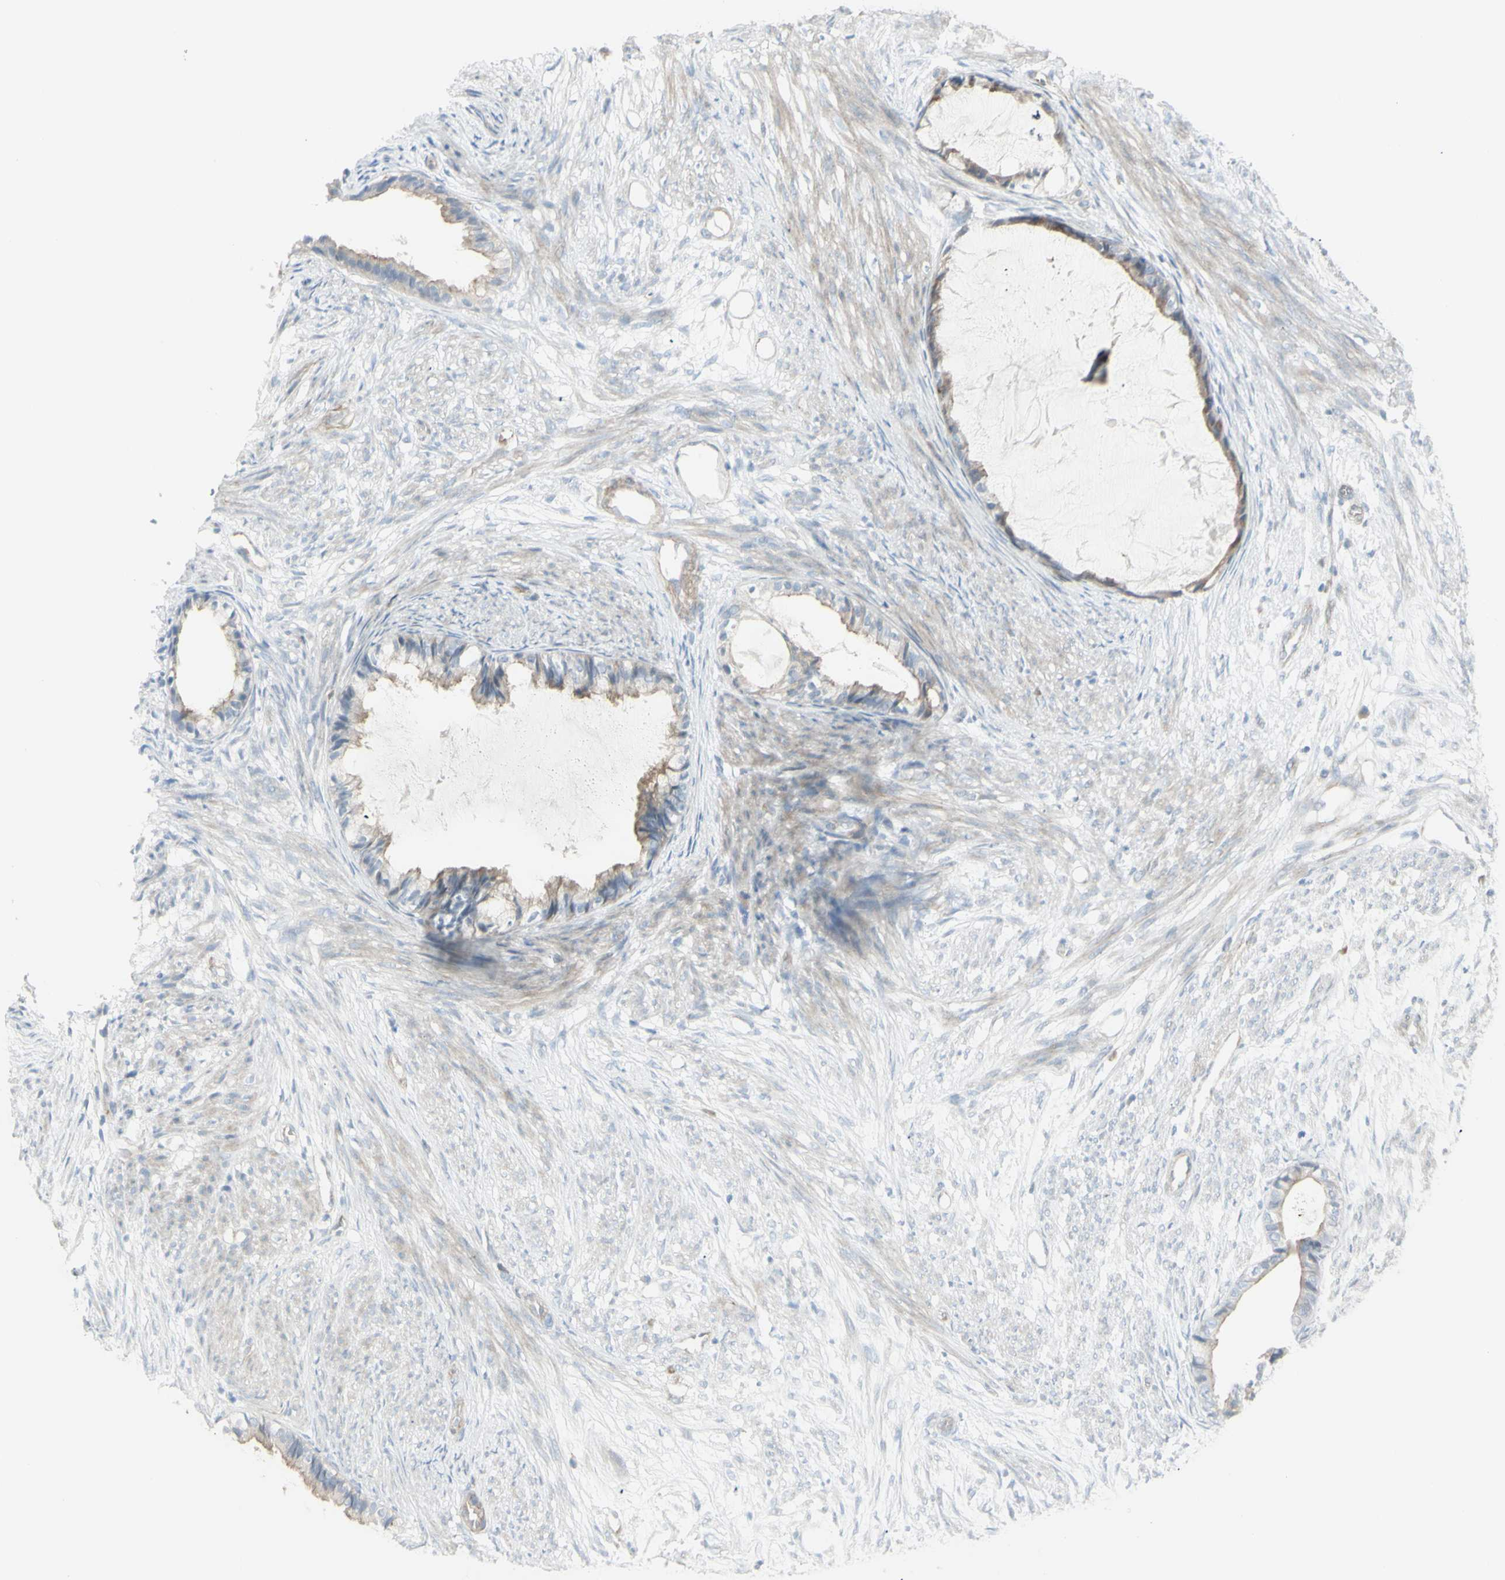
{"staining": {"intensity": "weak", "quantity": "25%-75%", "location": "cytoplasmic/membranous"}, "tissue": "cervical cancer", "cell_type": "Tumor cells", "image_type": "cancer", "snomed": [{"axis": "morphology", "description": "Normal tissue, NOS"}, {"axis": "morphology", "description": "Adenocarcinoma, NOS"}, {"axis": "topography", "description": "Cervix"}, {"axis": "topography", "description": "Endometrium"}], "caption": "This histopathology image shows cervical cancer stained with immunohistochemistry to label a protein in brown. The cytoplasmic/membranous of tumor cells show weak positivity for the protein. Nuclei are counter-stained blue.", "gene": "NDST4", "patient": {"sex": "female", "age": 86}}